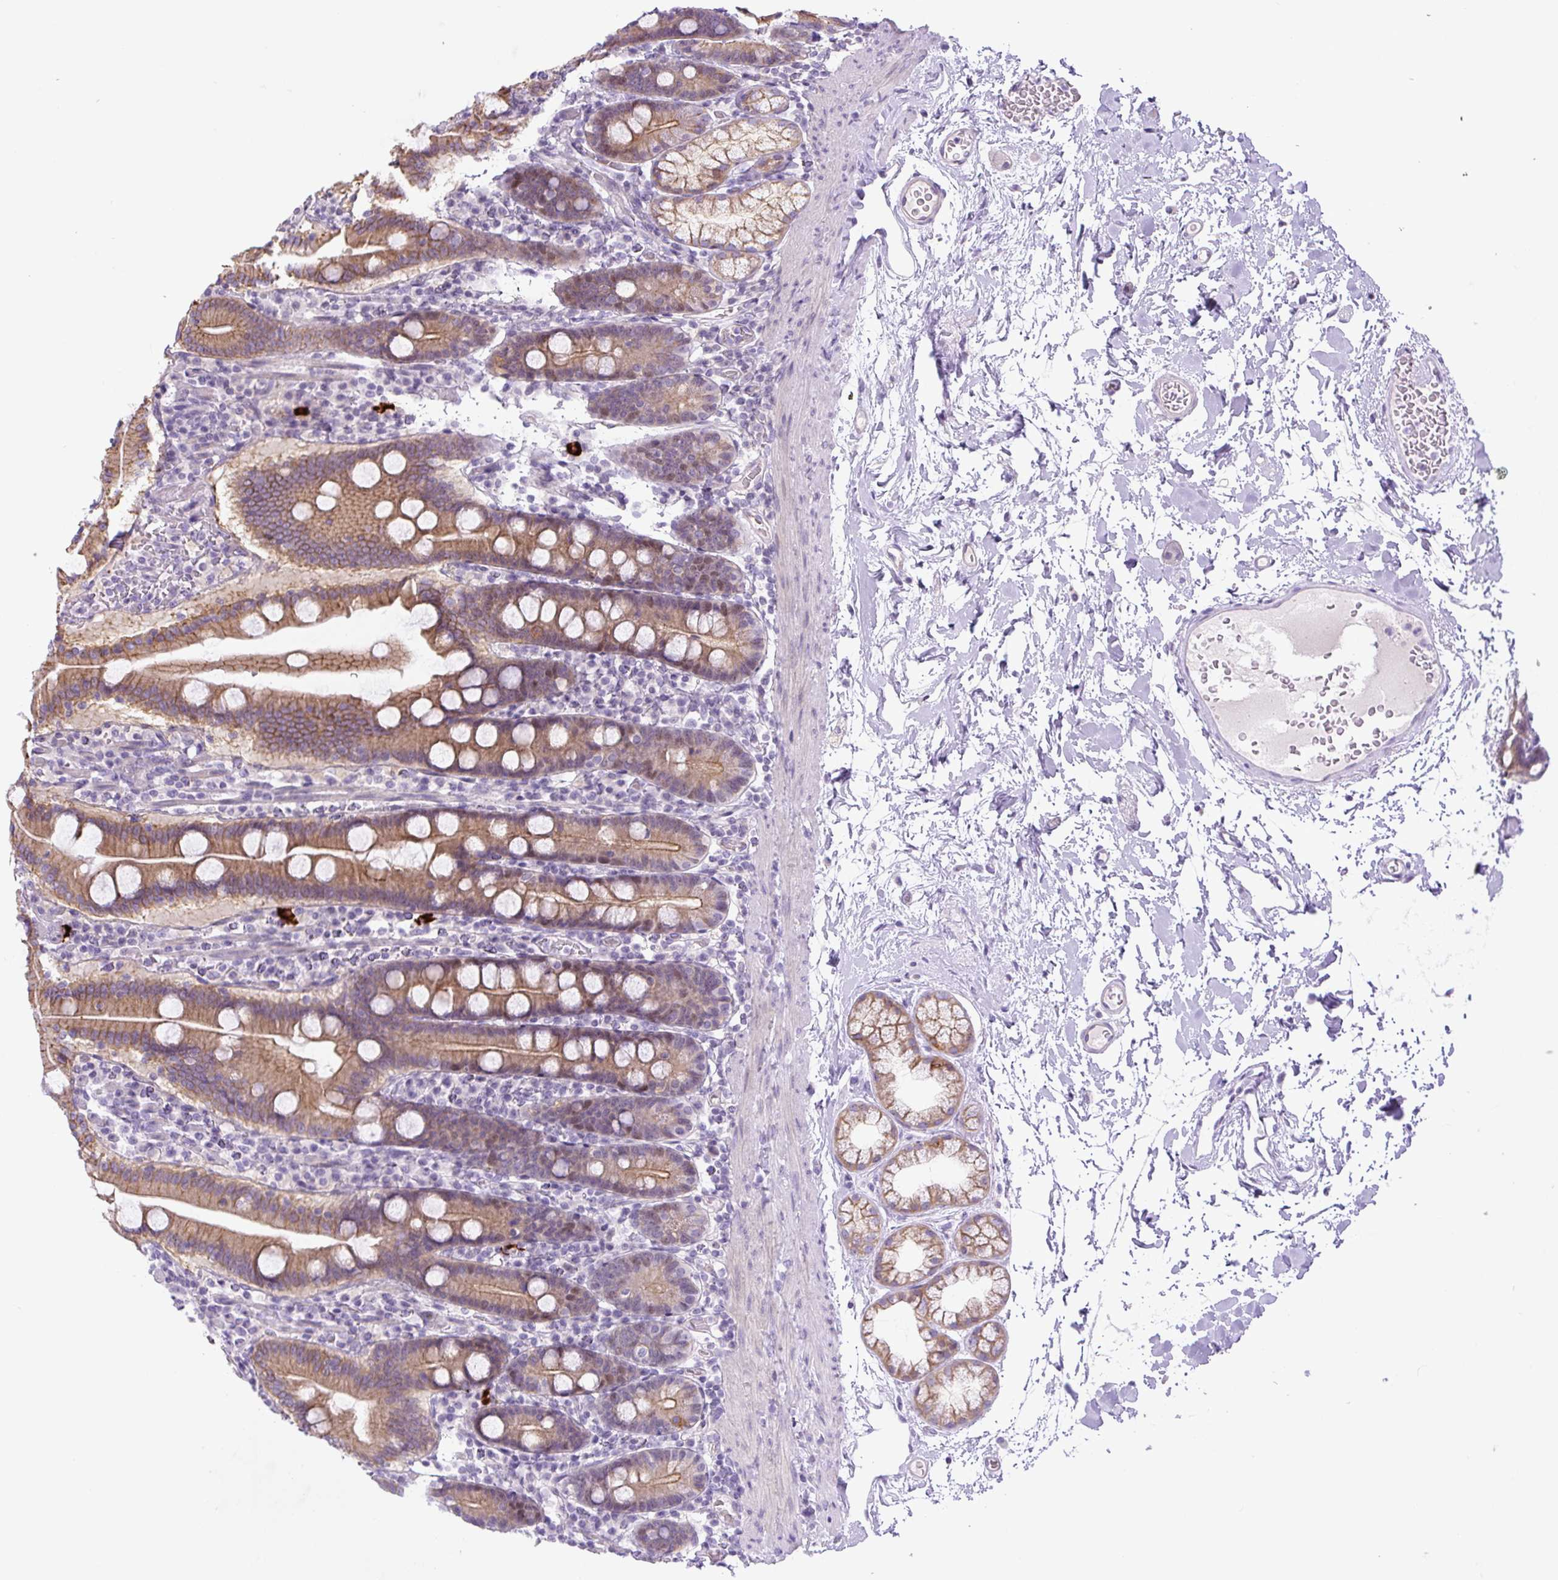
{"staining": {"intensity": "moderate", "quantity": ">75%", "location": "cytoplasmic/membranous,nuclear"}, "tissue": "duodenum", "cell_type": "Glandular cells", "image_type": "normal", "snomed": [{"axis": "morphology", "description": "Normal tissue, NOS"}, {"axis": "topography", "description": "Duodenum"}], "caption": "Protein staining exhibits moderate cytoplasmic/membranous,nuclear expression in approximately >75% of glandular cells in unremarkable duodenum.", "gene": "ADAMTS19", "patient": {"sex": "male", "age": 55}}